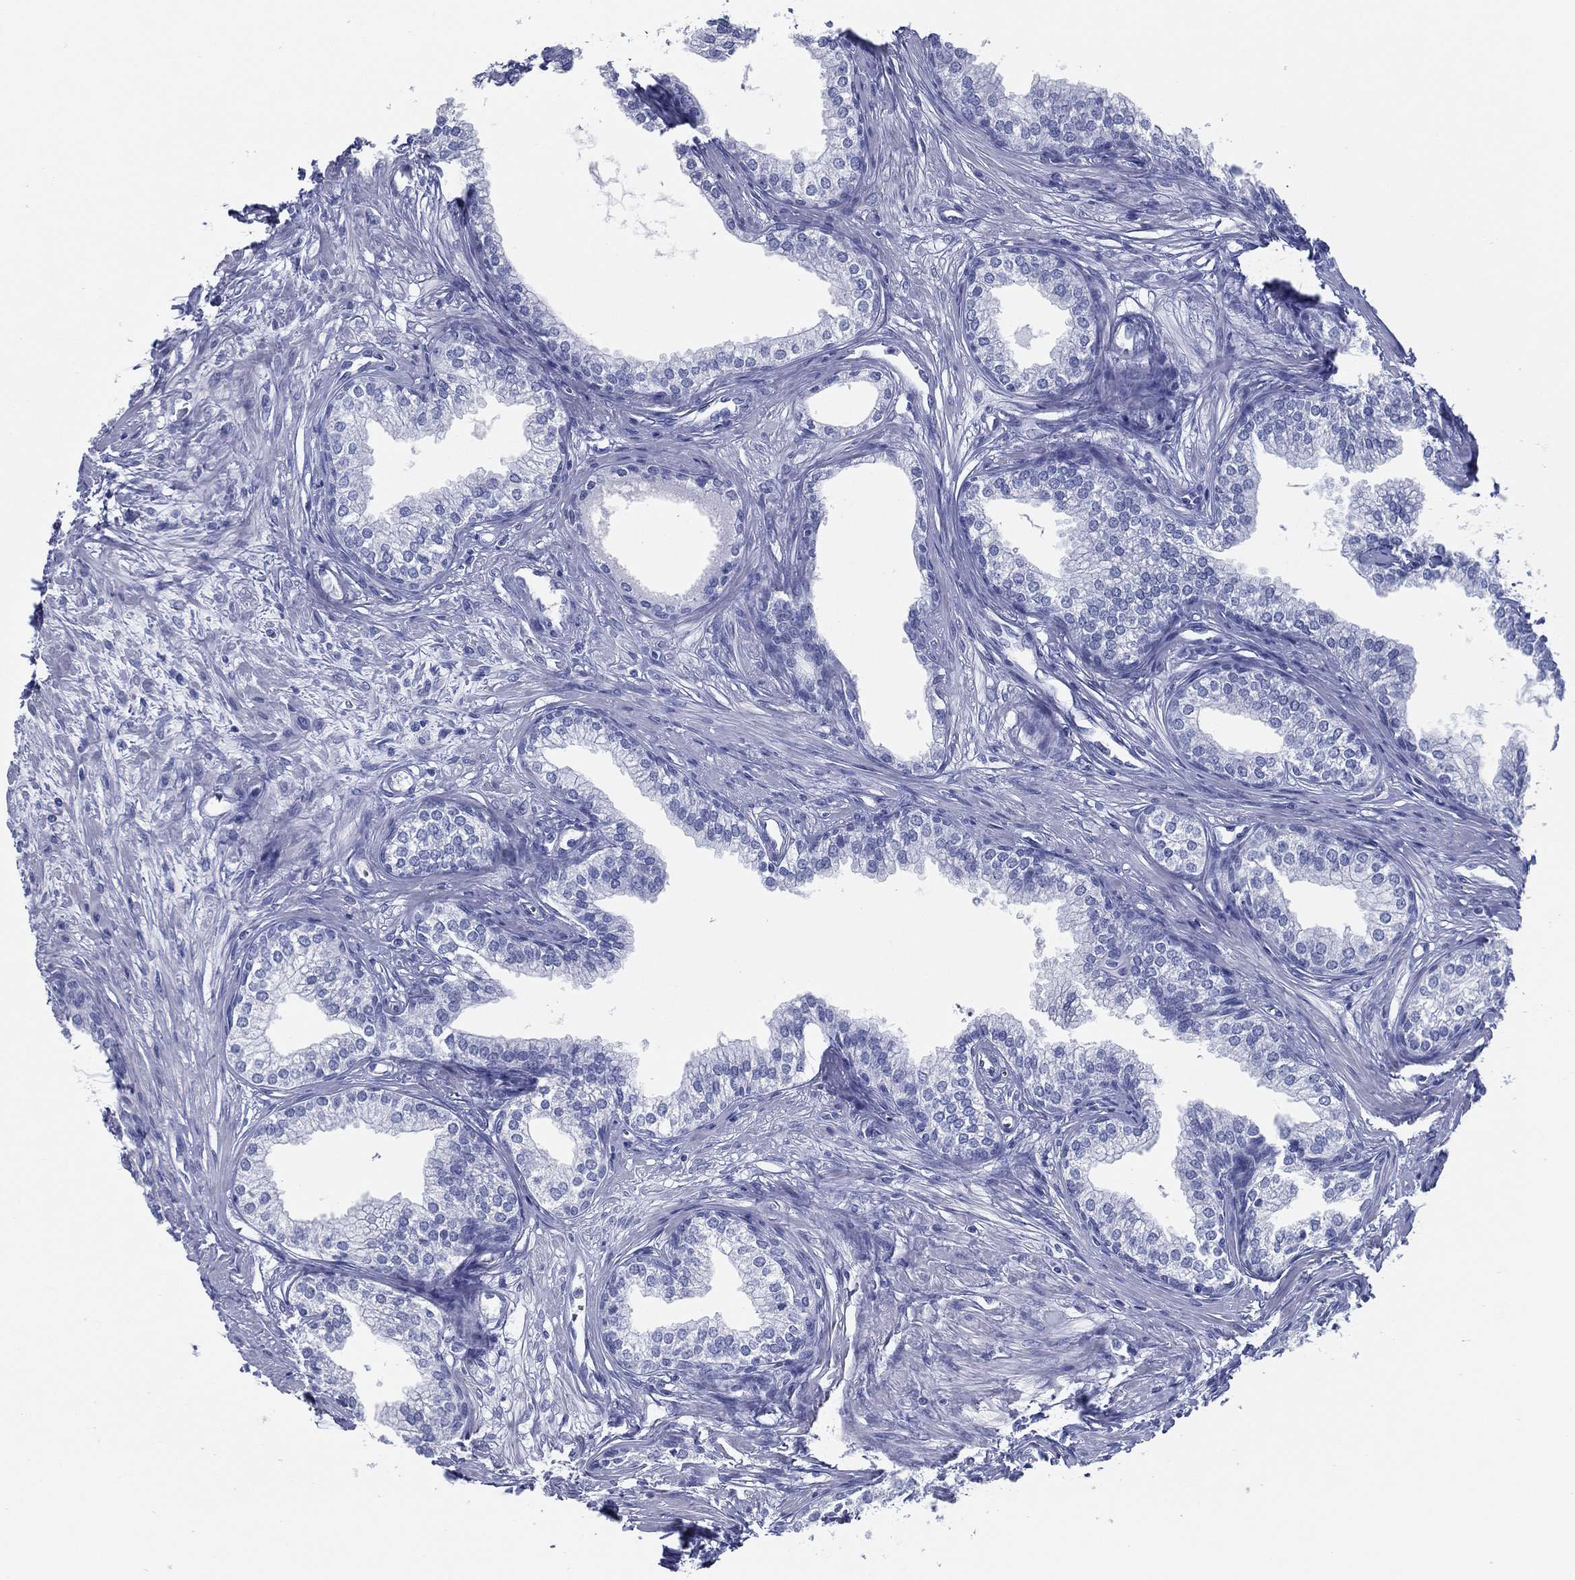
{"staining": {"intensity": "negative", "quantity": "none", "location": "none"}, "tissue": "prostate", "cell_type": "Glandular cells", "image_type": "normal", "snomed": [{"axis": "morphology", "description": "Normal tissue, NOS"}, {"axis": "topography", "description": "Prostate"}], "caption": "Immunohistochemistry image of normal human prostate stained for a protein (brown), which shows no staining in glandular cells. The staining is performed using DAB brown chromogen with nuclei counter-stained in using hematoxylin.", "gene": "TMEM252", "patient": {"sex": "male", "age": 65}}